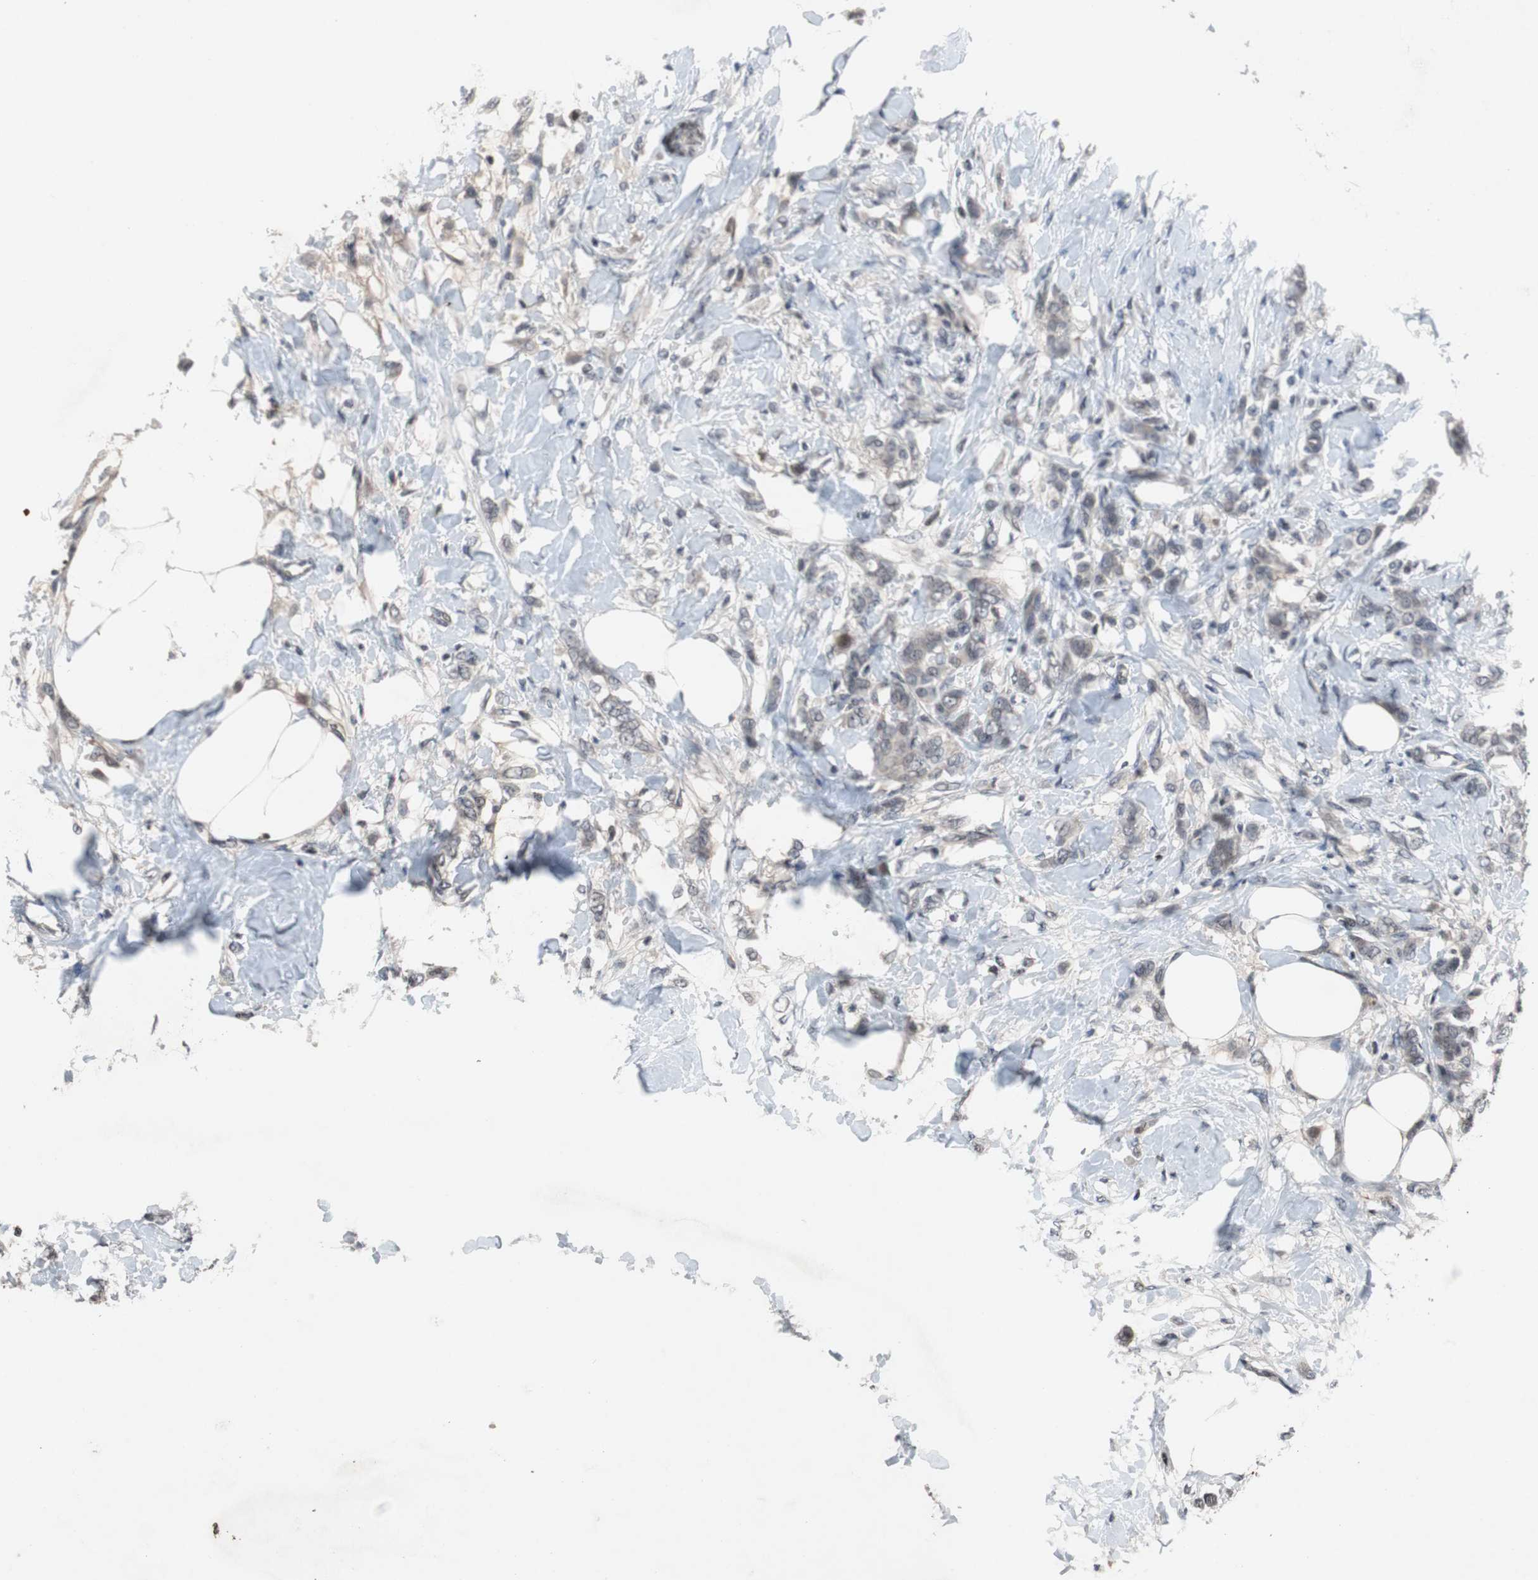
{"staining": {"intensity": "weak", "quantity": "<25%", "location": "cytoplasmic/membranous"}, "tissue": "breast cancer", "cell_type": "Tumor cells", "image_type": "cancer", "snomed": [{"axis": "morphology", "description": "Lobular carcinoma, in situ"}, {"axis": "morphology", "description": "Lobular carcinoma"}, {"axis": "topography", "description": "Breast"}], "caption": "Immunohistochemistry of breast cancer (lobular carcinoma in situ) demonstrates no positivity in tumor cells.", "gene": "TP63", "patient": {"sex": "female", "age": 41}}